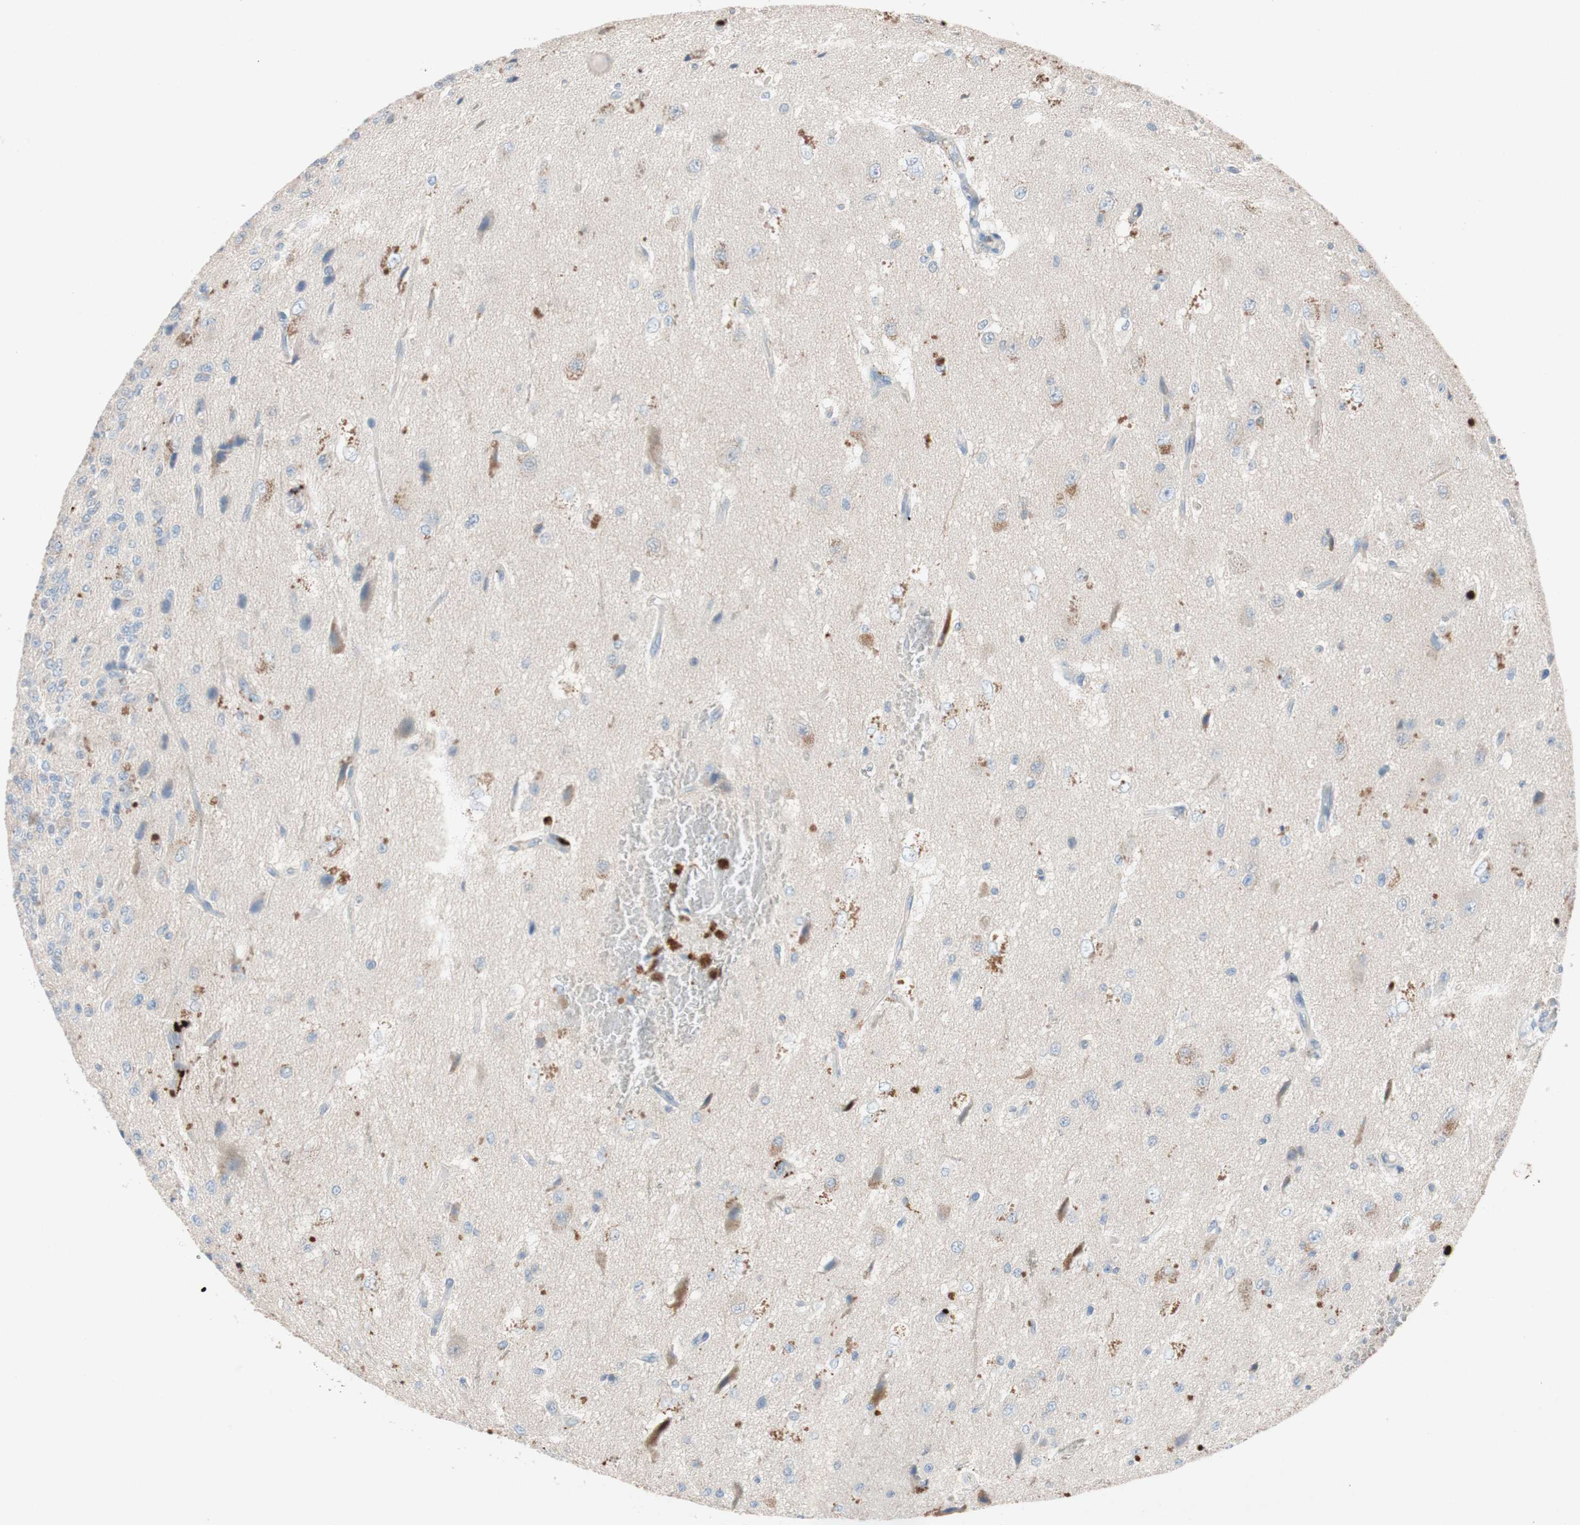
{"staining": {"intensity": "weak", "quantity": "25%-75%", "location": "cytoplasmic/membranous"}, "tissue": "glioma", "cell_type": "Tumor cells", "image_type": "cancer", "snomed": [{"axis": "morphology", "description": "Glioma, malignant, High grade"}, {"axis": "topography", "description": "pancreas cauda"}], "caption": "This photomicrograph demonstrates malignant glioma (high-grade) stained with immunohistochemistry (IHC) to label a protein in brown. The cytoplasmic/membranous of tumor cells show weak positivity for the protein. Nuclei are counter-stained blue.", "gene": "CLEC4D", "patient": {"sex": "male", "age": 60}}